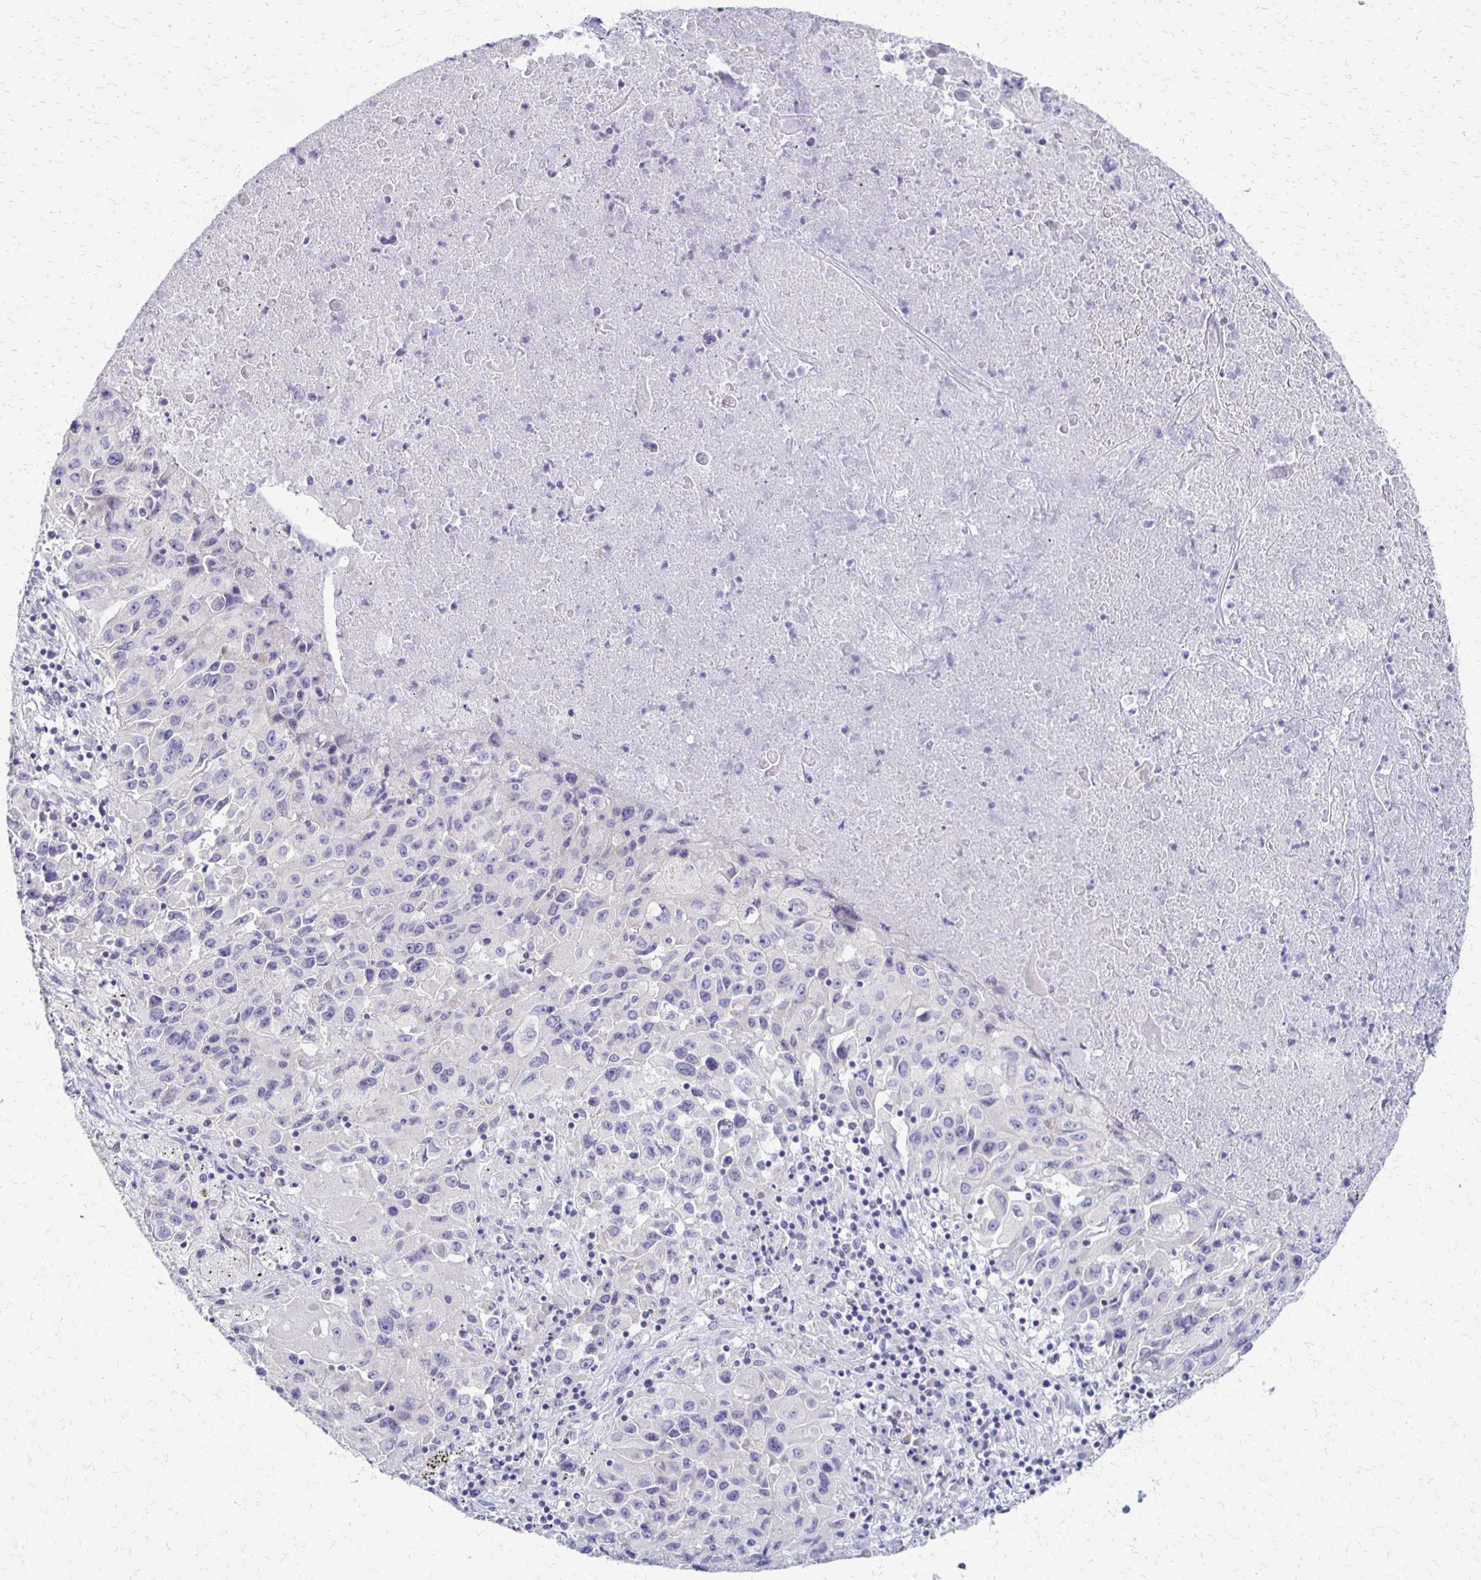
{"staining": {"intensity": "negative", "quantity": "none", "location": "none"}, "tissue": "lung cancer", "cell_type": "Tumor cells", "image_type": "cancer", "snomed": [{"axis": "morphology", "description": "Squamous cell carcinoma, NOS"}, {"axis": "topography", "description": "Lung"}], "caption": "An image of human lung cancer (squamous cell carcinoma) is negative for staining in tumor cells.", "gene": "RHOC", "patient": {"sex": "male", "age": 63}}